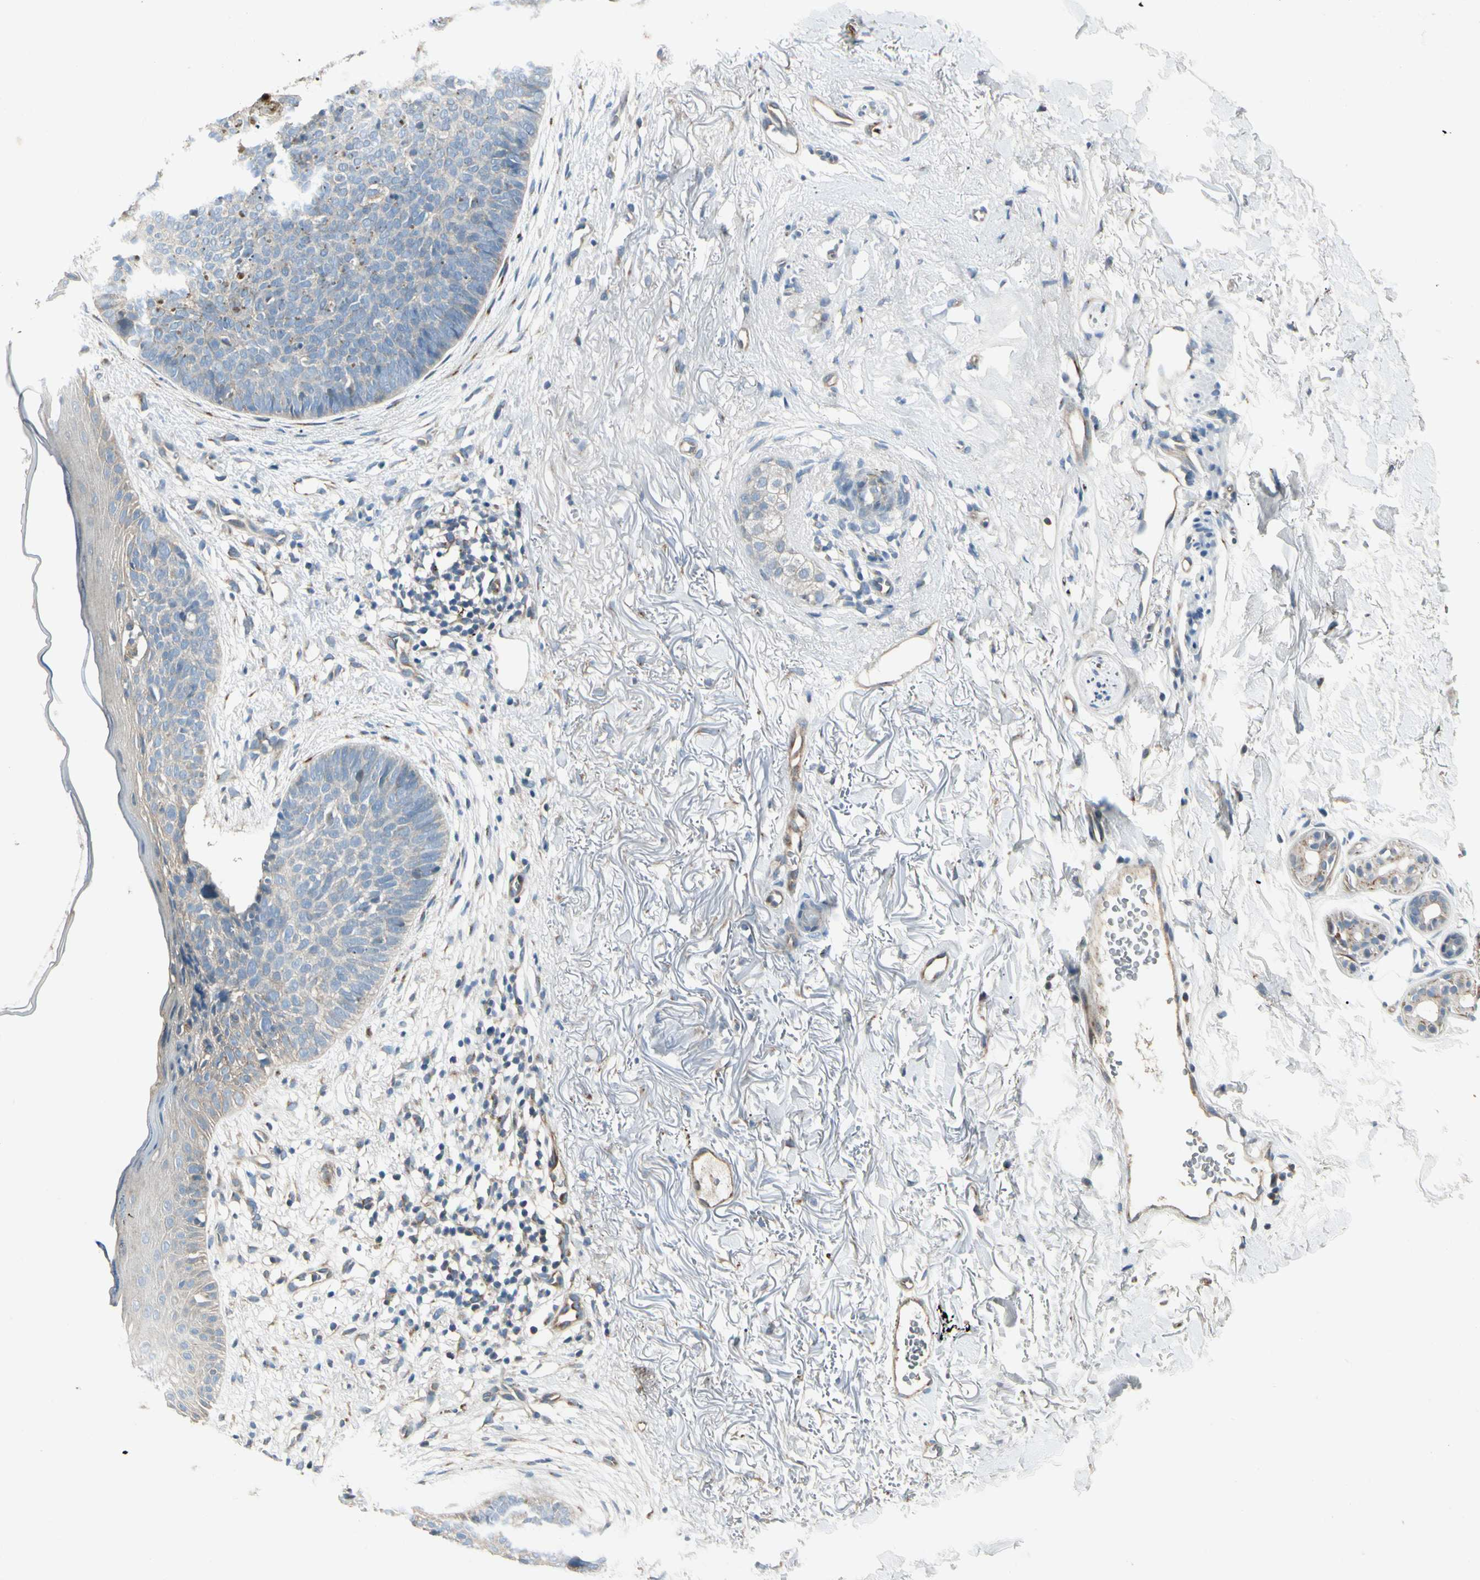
{"staining": {"intensity": "weak", "quantity": "<25%", "location": "cytoplasmic/membranous"}, "tissue": "skin cancer", "cell_type": "Tumor cells", "image_type": "cancer", "snomed": [{"axis": "morphology", "description": "Normal tissue, NOS"}, {"axis": "morphology", "description": "Basal cell carcinoma"}, {"axis": "topography", "description": "Skin"}], "caption": "The photomicrograph exhibits no significant expression in tumor cells of skin cancer (basal cell carcinoma).", "gene": "ABCA3", "patient": {"sex": "female", "age": 70}}